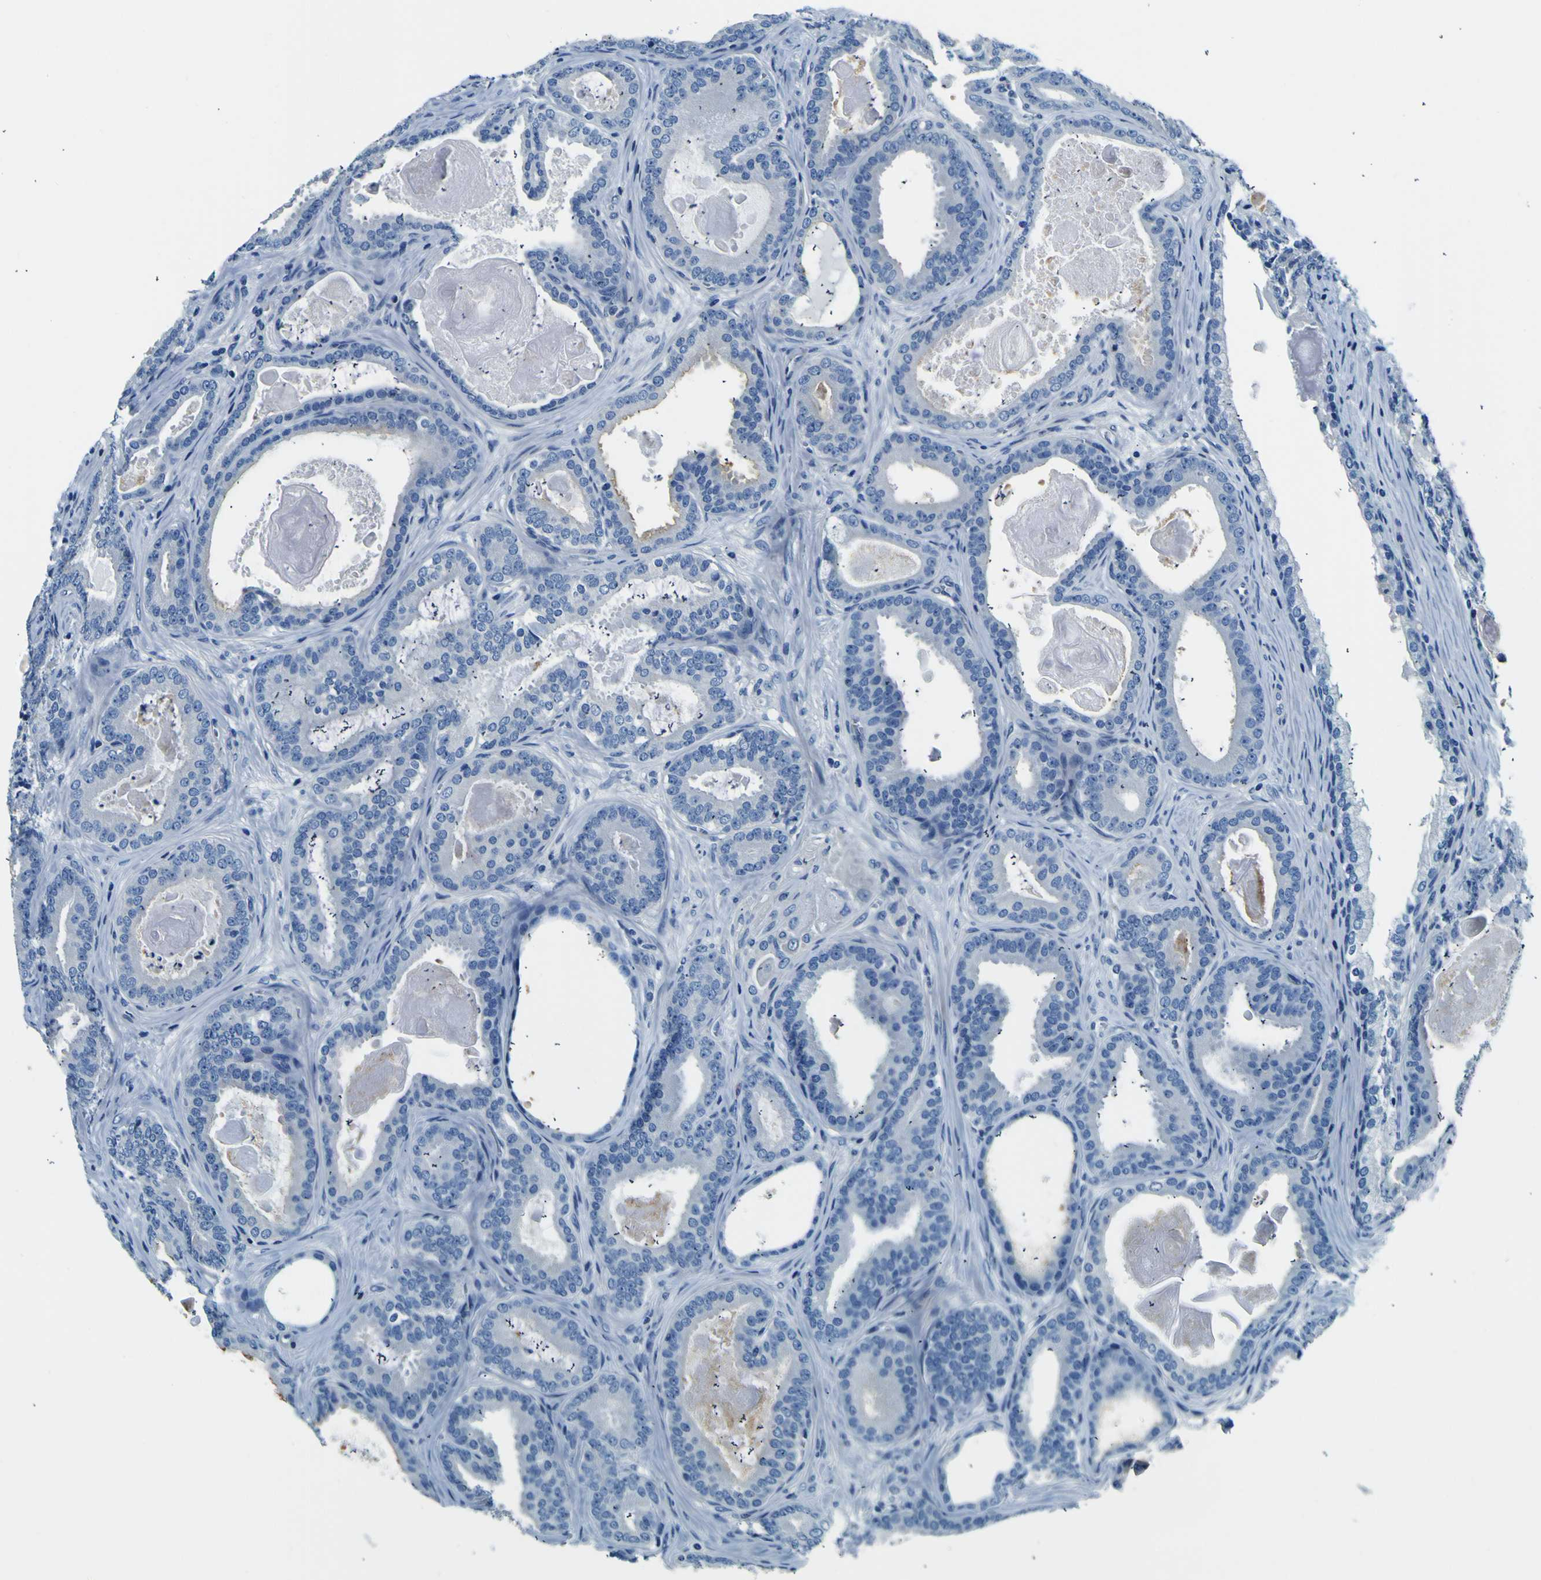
{"staining": {"intensity": "negative", "quantity": "none", "location": "none"}, "tissue": "prostate cancer", "cell_type": "Tumor cells", "image_type": "cancer", "snomed": [{"axis": "morphology", "description": "Adenocarcinoma, High grade"}, {"axis": "topography", "description": "Prostate"}], "caption": "Prostate adenocarcinoma (high-grade) was stained to show a protein in brown. There is no significant expression in tumor cells.", "gene": "ADGRA2", "patient": {"sex": "male", "age": 60}}